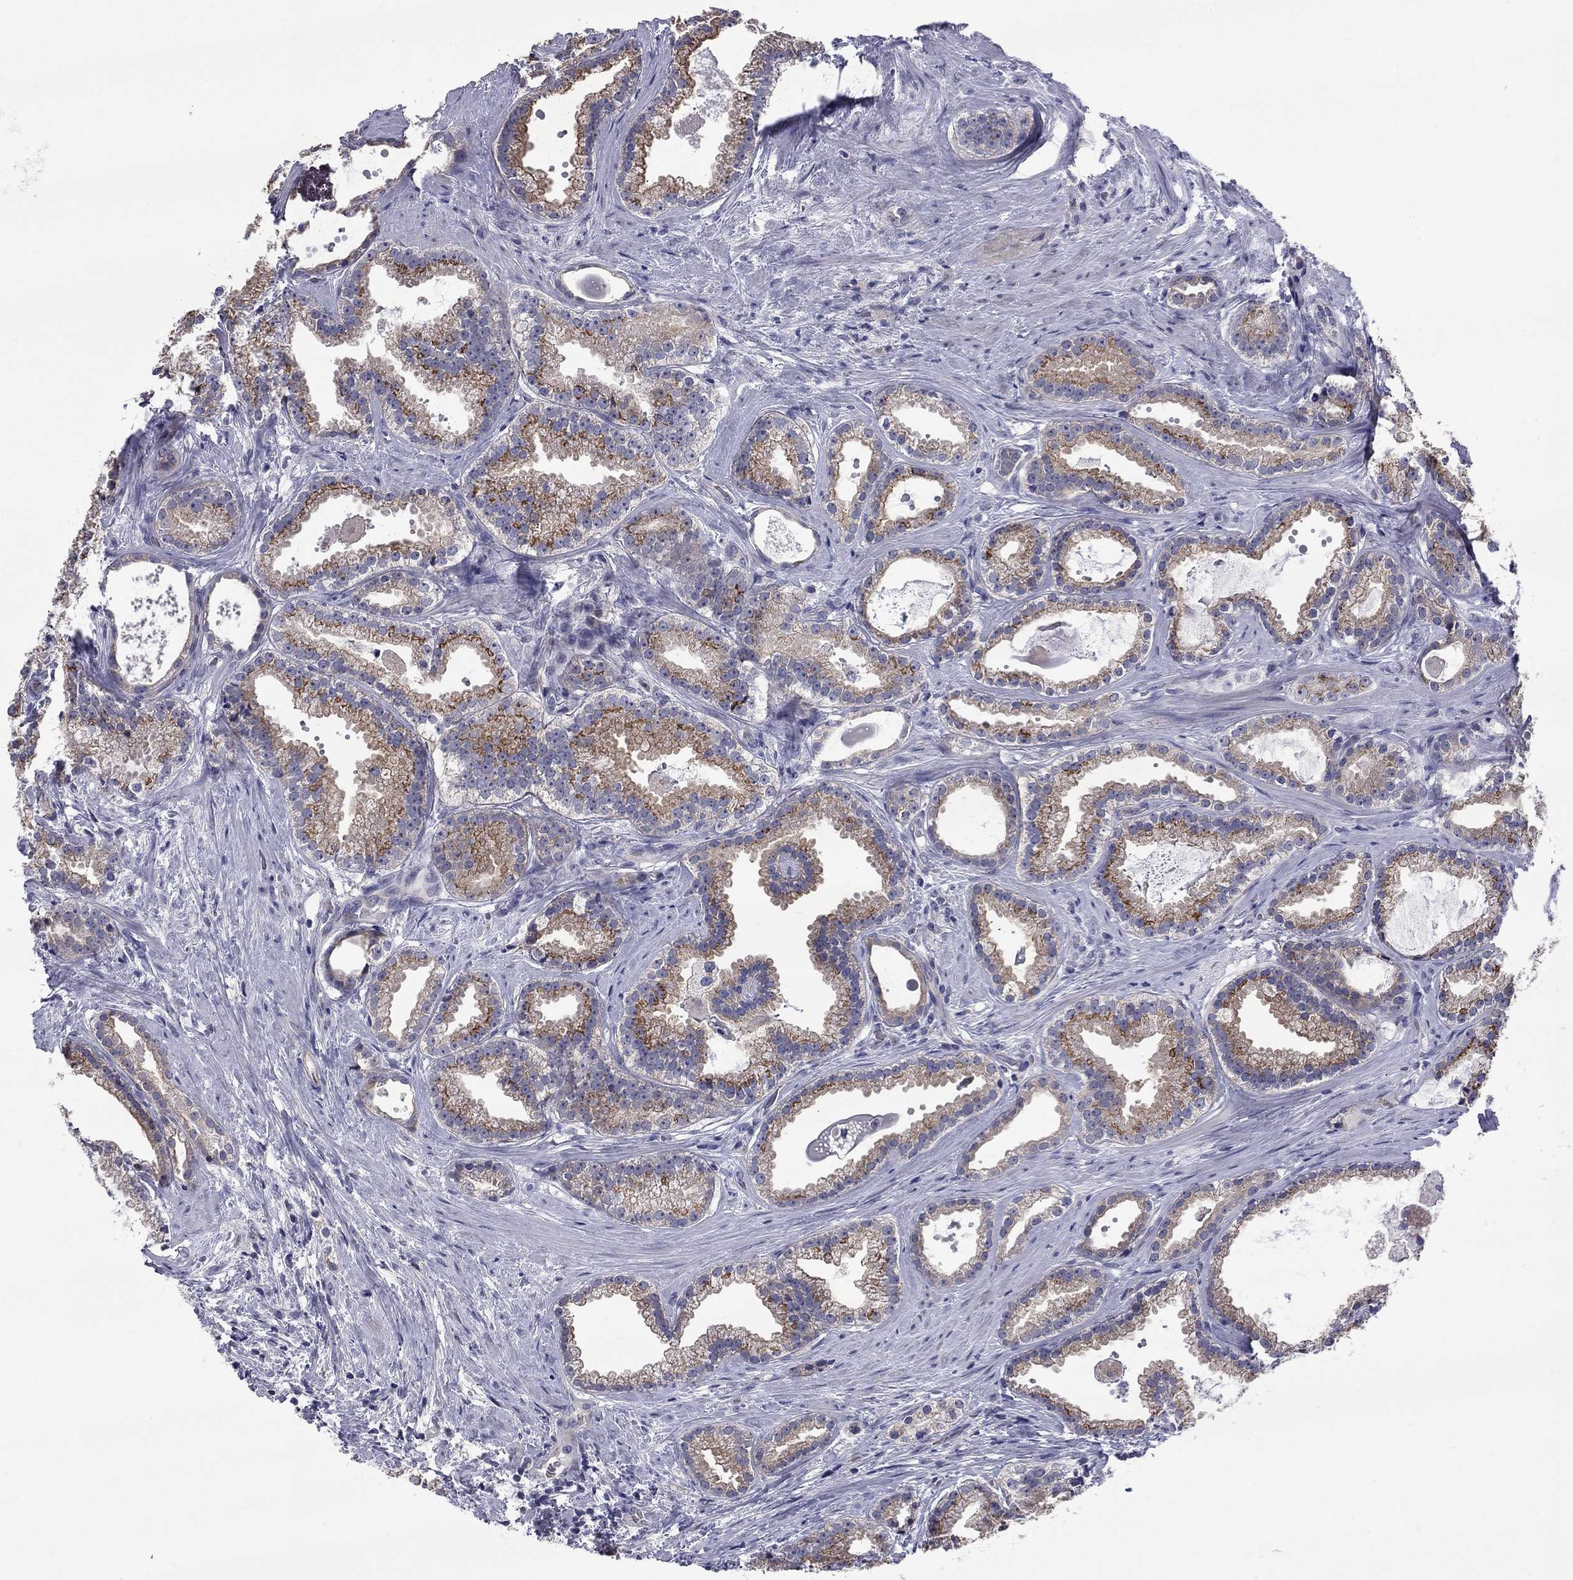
{"staining": {"intensity": "strong", "quantity": ">75%", "location": "cytoplasmic/membranous"}, "tissue": "prostate cancer", "cell_type": "Tumor cells", "image_type": "cancer", "snomed": [{"axis": "morphology", "description": "Adenocarcinoma, NOS"}, {"axis": "morphology", "description": "Adenocarcinoma, High grade"}, {"axis": "topography", "description": "Prostate"}], "caption": "Immunohistochemical staining of high-grade adenocarcinoma (prostate) displays high levels of strong cytoplasmic/membranous staining in approximately >75% of tumor cells. Immunohistochemistry (ihc) stains the protein of interest in brown and the nuclei are stained blue.", "gene": "HTR4", "patient": {"sex": "male", "age": 64}}